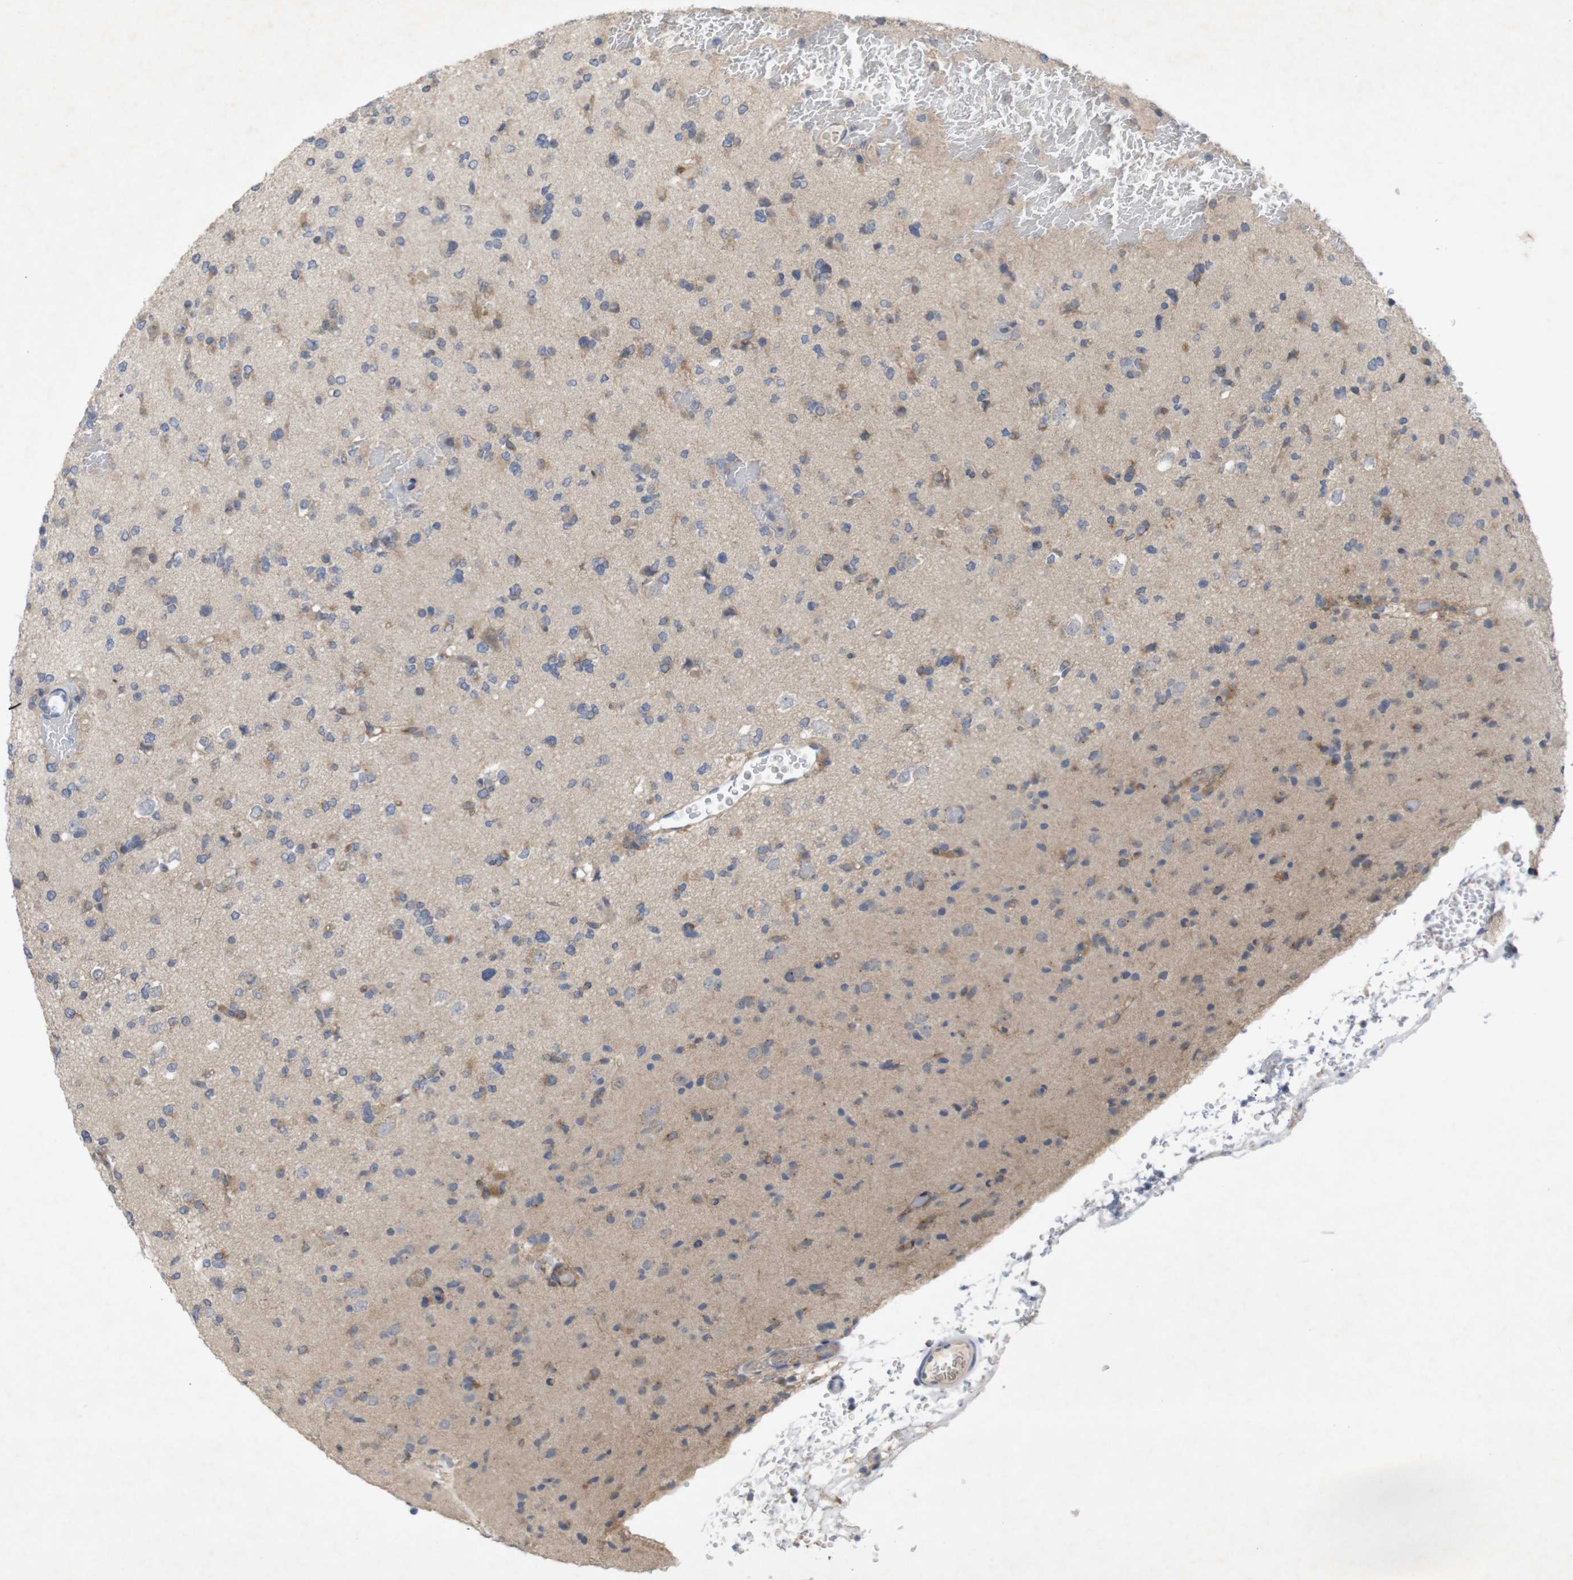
{"staining": {"intensity": "moderate", "quantity": "25%-75%", "location": "cytoplasmic/membranous"}, "tissue": "glioma", "cell_type": "Tumor cells", "image_type": "cancer", "snomed": [{"axis": "morphology", "description": "Glioma, malignant, Low grade"}, {"axis": "topography", "description": "Brain"}], "caption": "A photomicrograph showing moderate cytoplasmic/membranous expression in about 25%-75% of tumor cells in malignant glioma (low-grade), as visualized by brown immunohistochemical staining.", "gene": "BCAR3", "patient": {"sex": "female", "age": 22}}